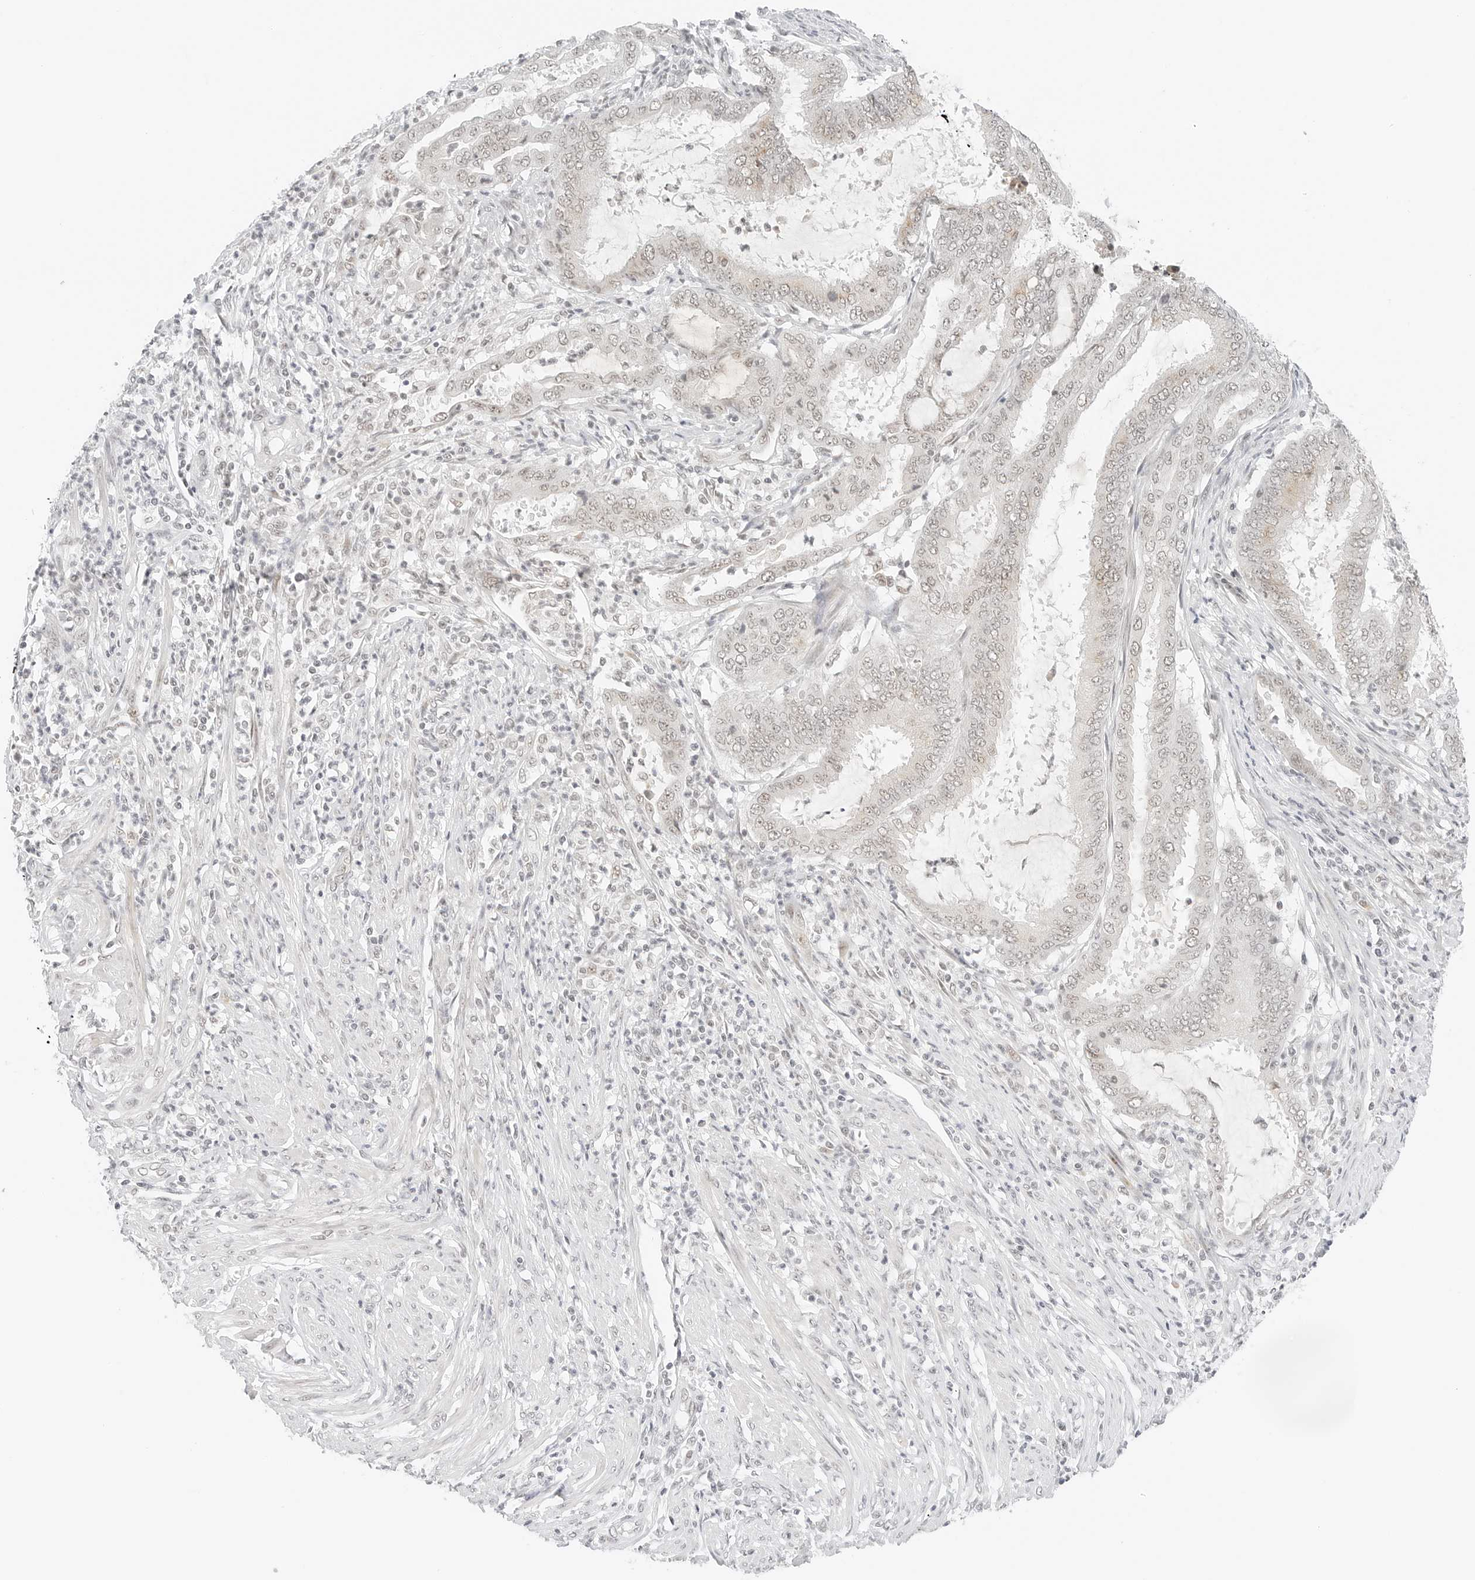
{"staining": {"intensity": "negative", "quantity": "none", "location": "none"}, "tissue": "endometrial cancer", "cell_type": "Tumor cells", "image_type": "cancer", "snomed": [{"axis": "morphology", "description": "Adenocarcinoma, NOS"}, {"axis": "topography", "description": "Endometrium"}], "caption": "High magnification brightfield microscopy of endometrial cancer (adenocarcinoma) stained with DAB (3,3'-diaminobenzidine) (brown) and counterstained with hematoxylin (blue): tumor cells show no significant positivity. Brightfield microscopy of immunohistochemistry stained with DAB (brown) and hematoxylin (blue), captured at high magnification.", "gene": "NEO1", "patient": {"sex": "female", "age": 51}}